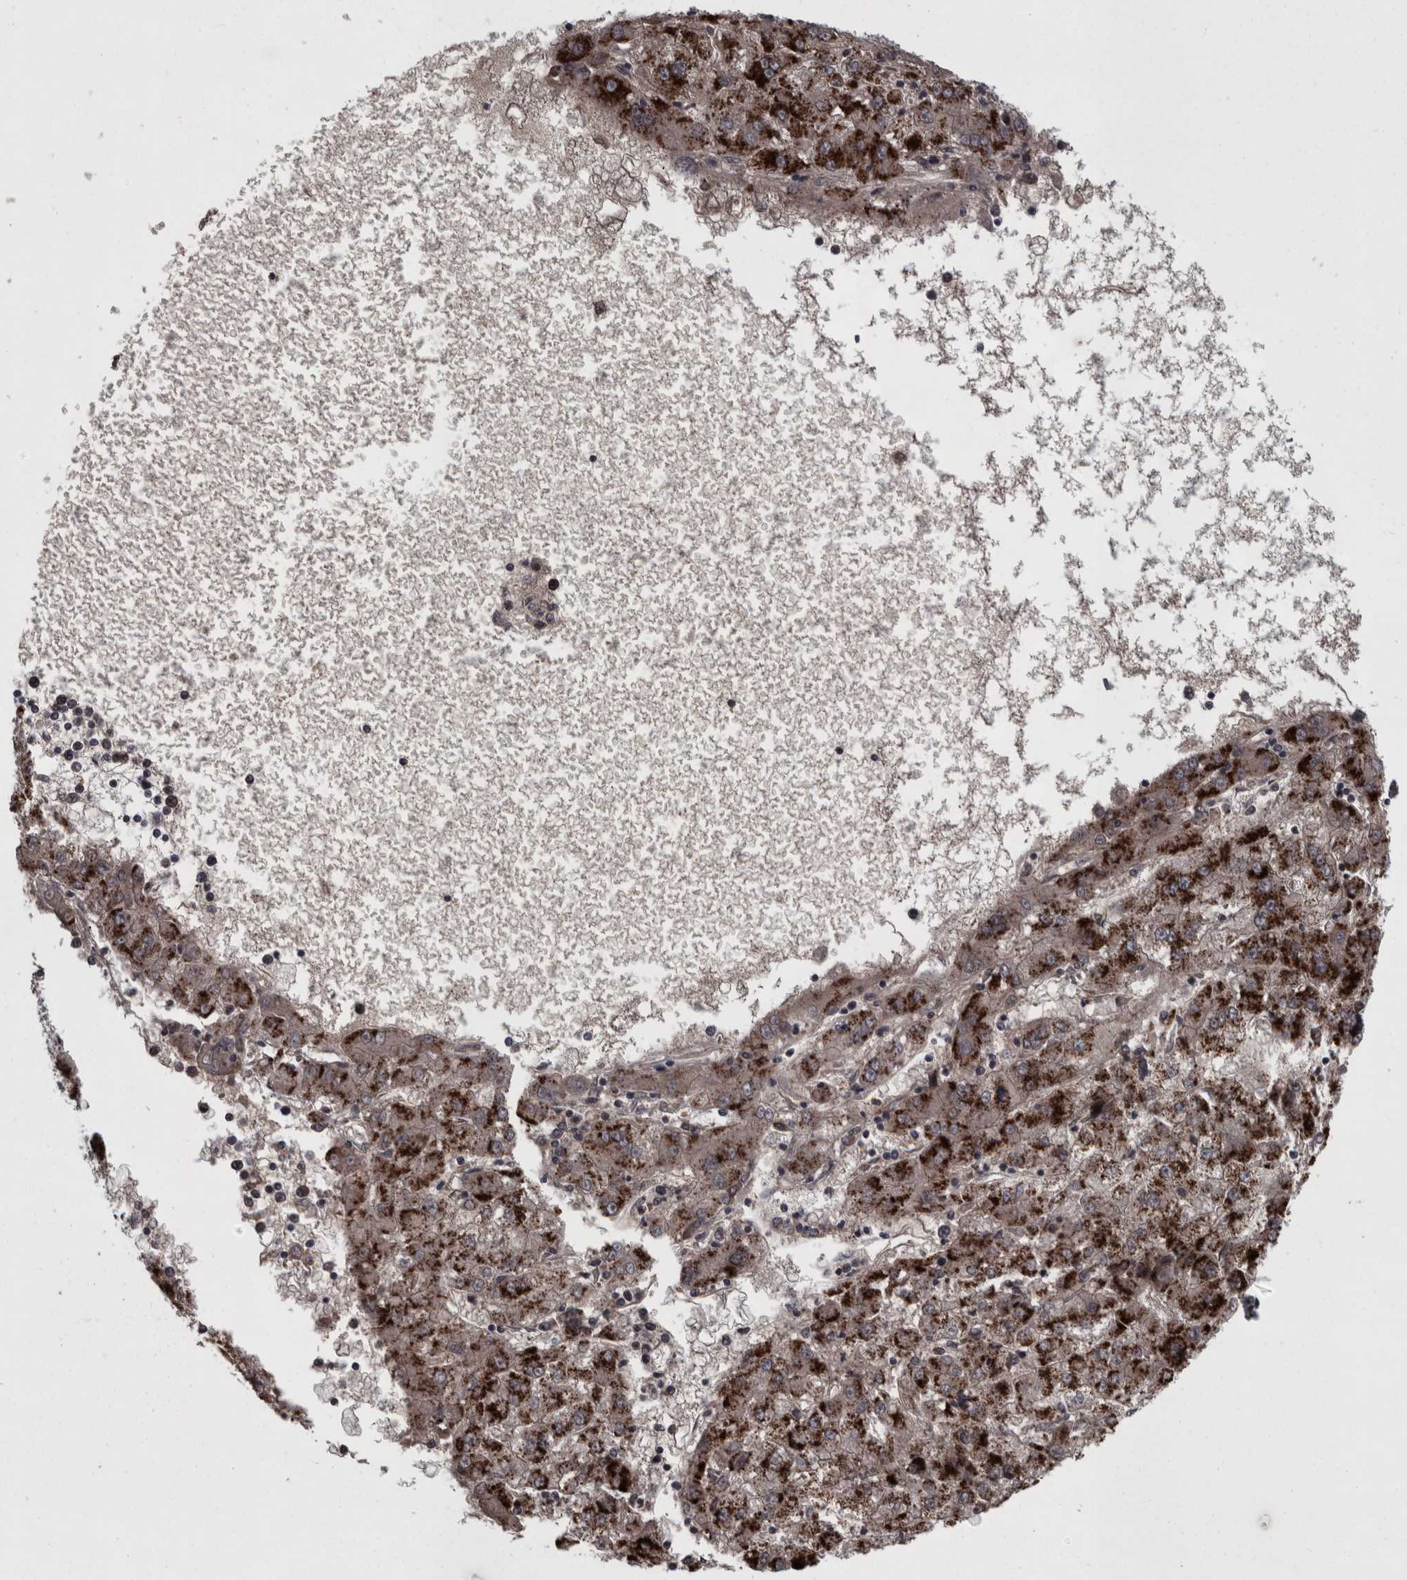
{"staining": {"intensity": "strong", "quantity": ">75%", "location": "cytoplasmic/membranous"}, "tissue": "liver cancer", "cell_type": "Tumor cells", "image_type": "cancer", "snomed": [{"axis": "morphology", "description": "Carcinoma, Hepatocellular, NOS"}, {"axis": "topography", "description": "Liver"}], "caption": "Tumor cells demonstrate high levels of strong cytoplasmic/membranous staining in about >75% of cells in liver hepatocellular carcinoma.", "gene": "RSU1", "patient": {"sex": "male", "age": 72}}